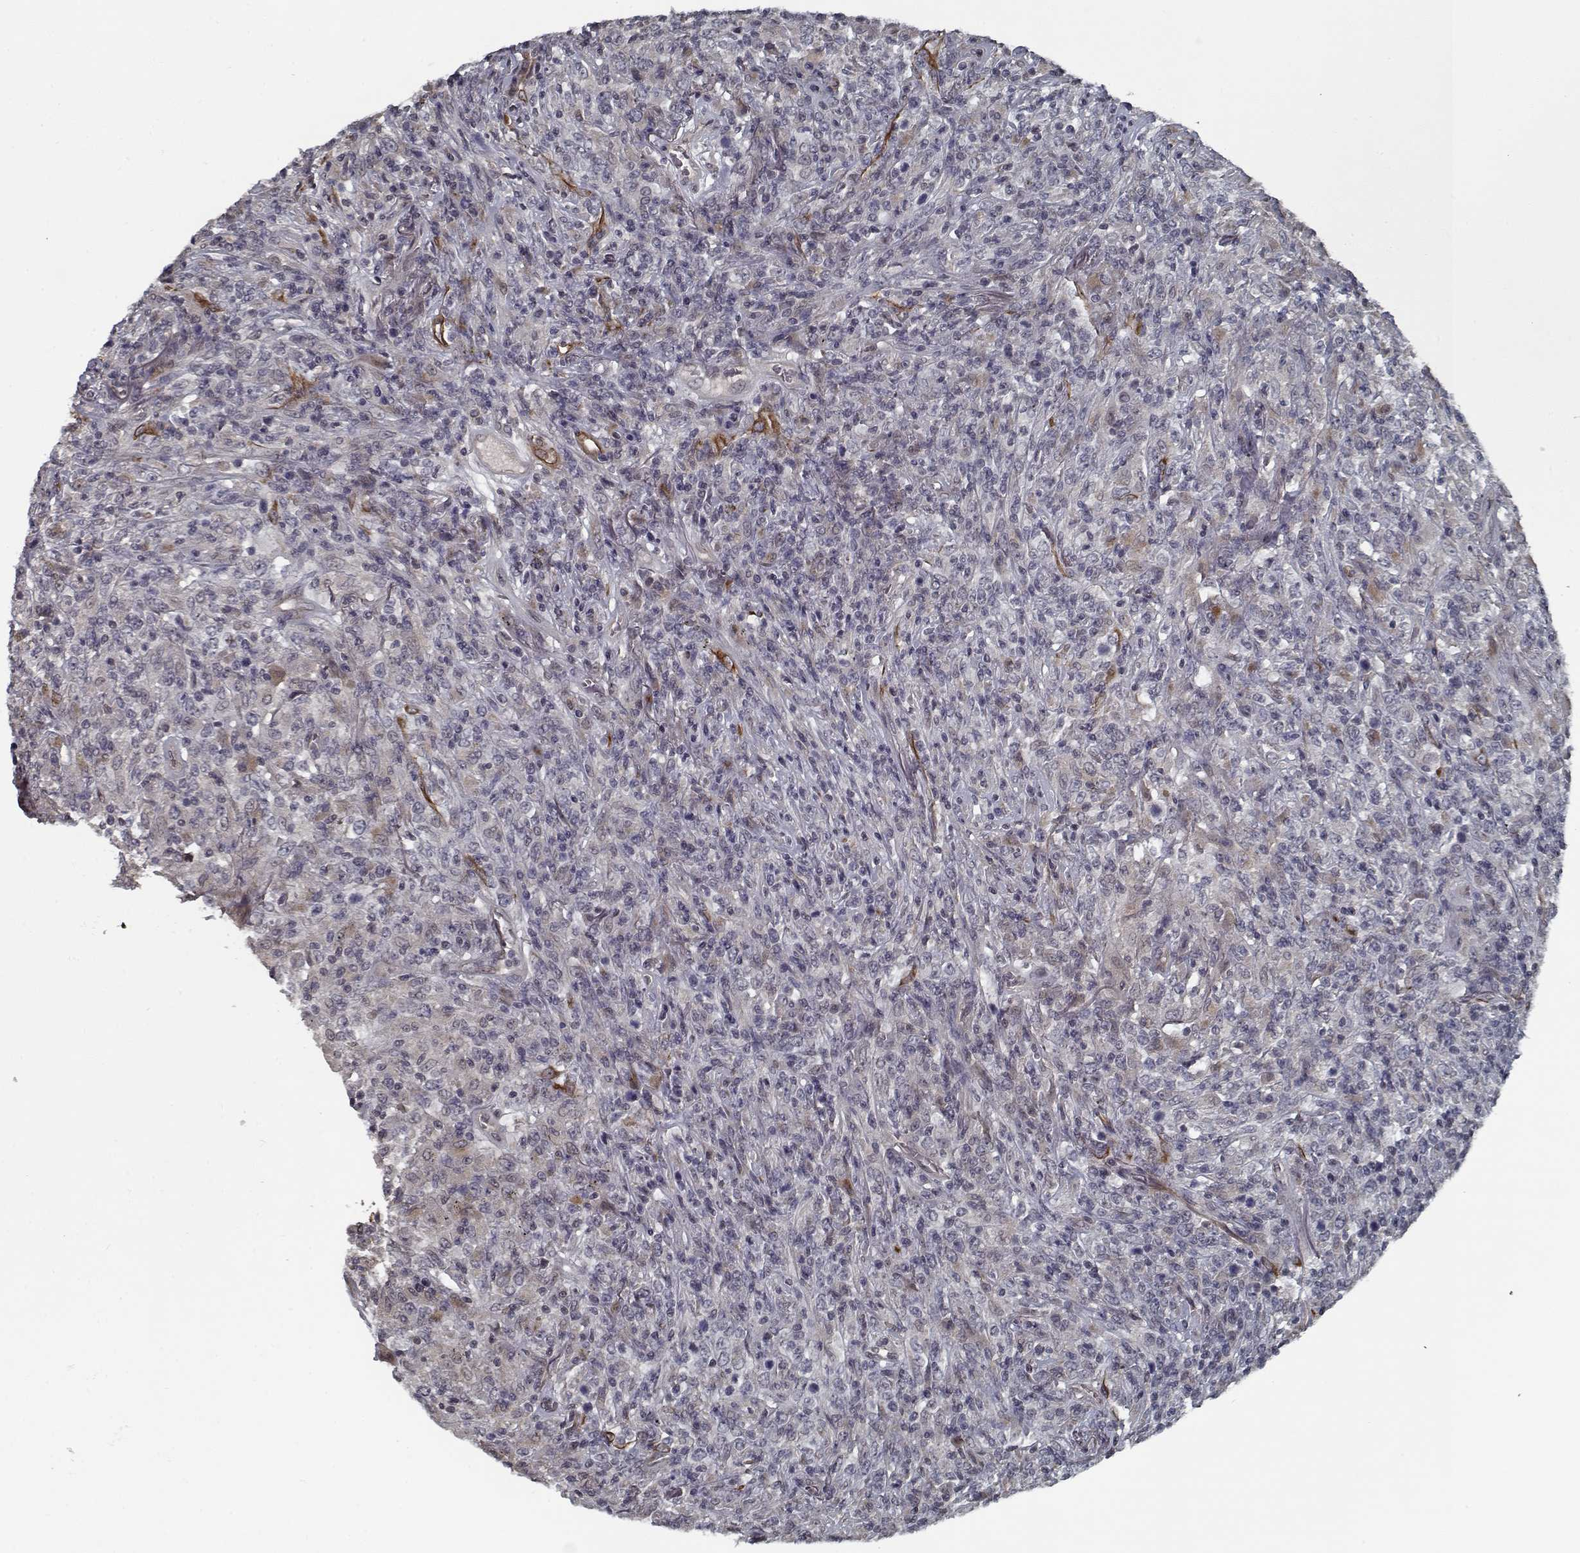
{"staining": {"intensity": "negative", "quantity": "none", "location": "none"}, "tissue": "lymphoma", "cell_type": "Tumor cells", "image_type": "cancer", "snomed": [{"axis": "morphology", "description": "Malignant lymphoma, non-Hodgkin's type, High grade"}, {"axis": "topography", "description": "Lung"}], "caption": "Tumor cells are negative for brown protein staining in lymphoma. (Immunohistochemistry (ihc), brightfield microscopy, high magnification).", "gene": "NLK", "patient": {"sex": "male", "age": 79}}